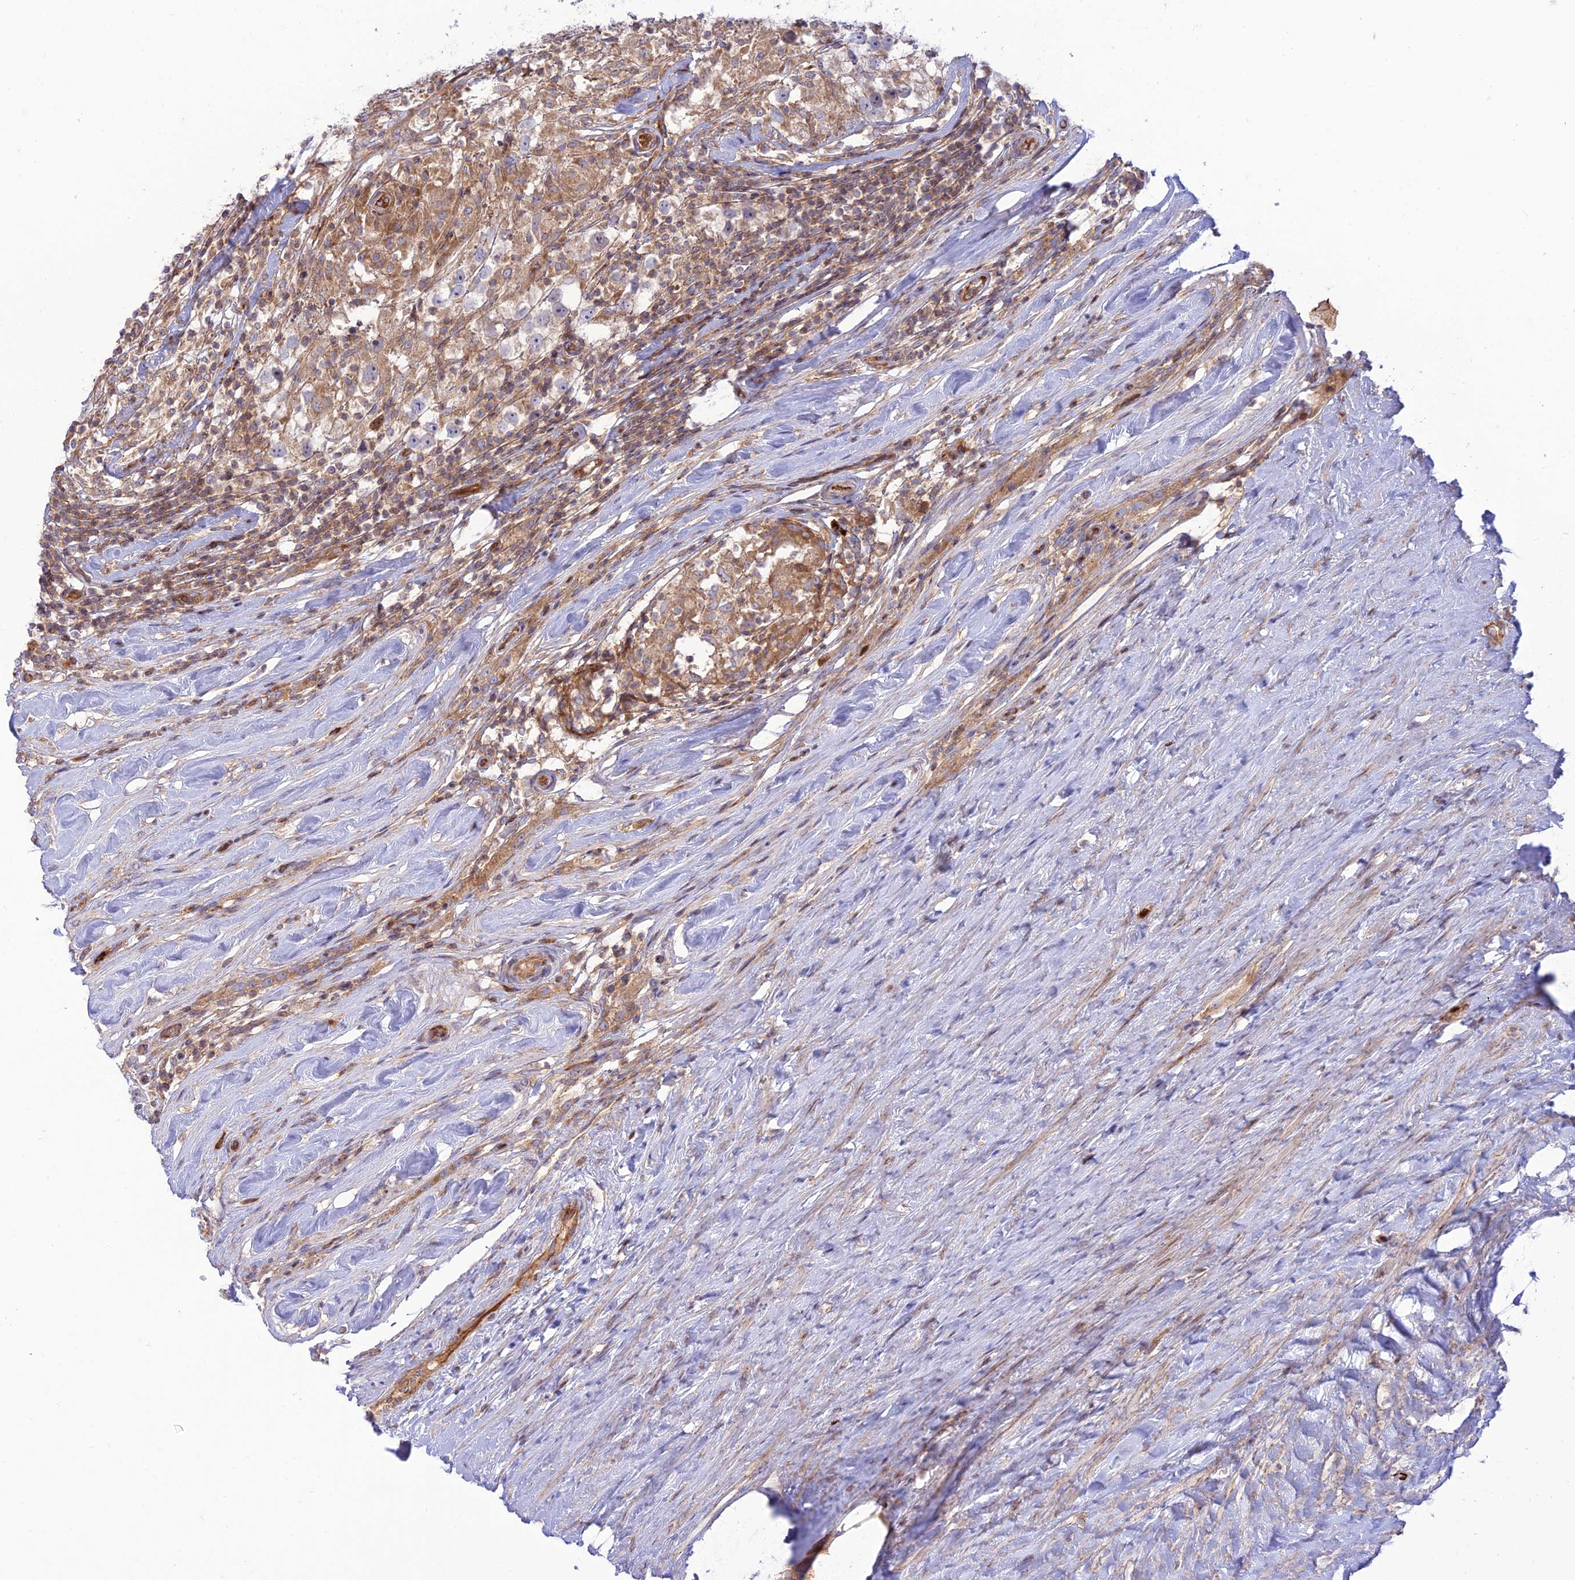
{"staining": {"intensity": "moderate", "quantity": ">75%", "location": "cytoplasmic/membranous"}, "tissue": "testis cancer", "cell_type": "Tumor cells", "image_type": "cancer", "snomed": [{"axis": "morphology", "description": "Seminoma, NOS"}, {"axis": "topography", "description": "Testis"}], "caption": "The micrograph demonstrates staining of testis seminoma, revealing moderate cytoplasmic/membranous protein positivity (brown color) within tumor cells.", "gene": "PIMREG", "patient": {"sex": "male", "age": 46}}